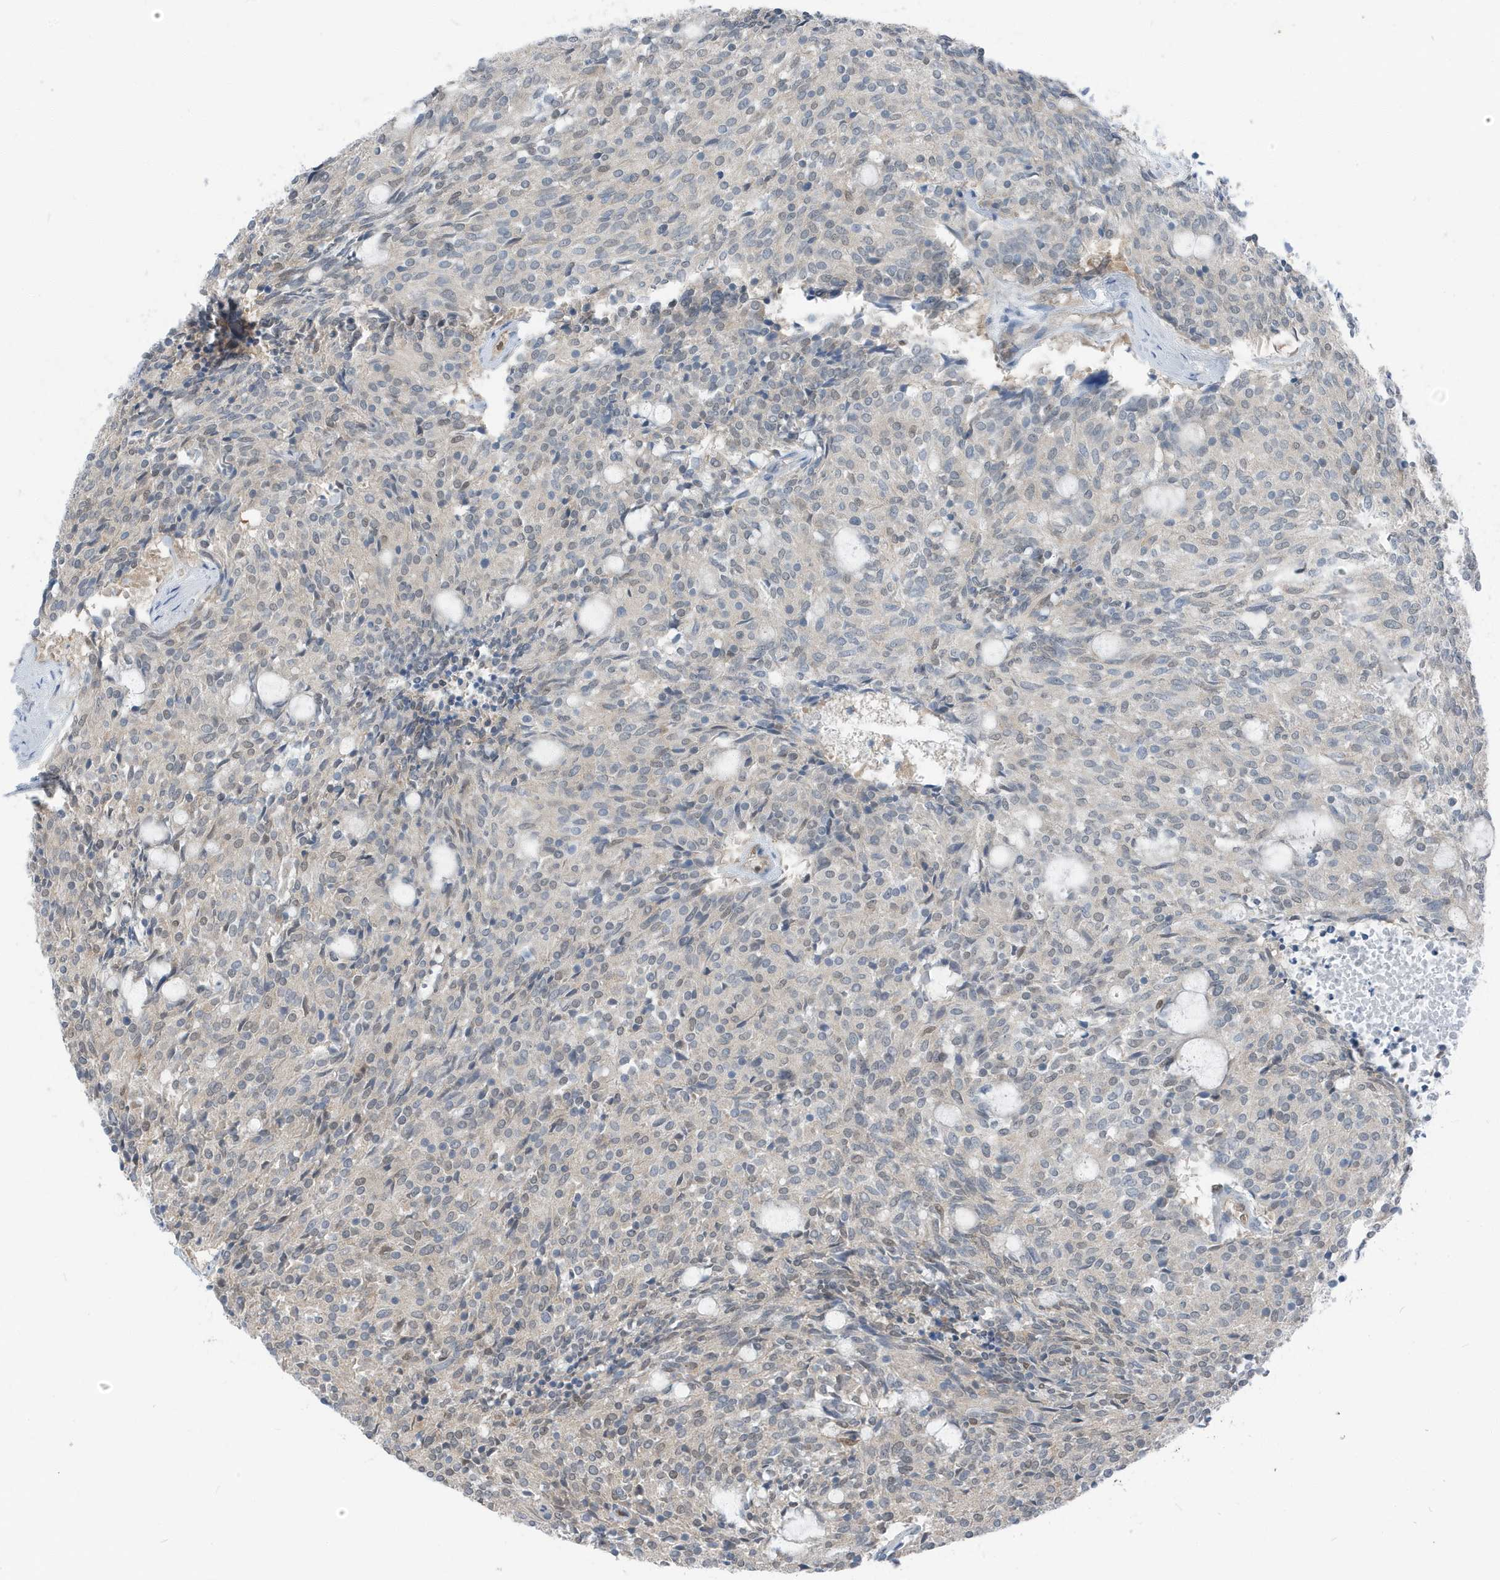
{"staining": {"intensity": "negative", "quantity": "none", "location": "none"}, "tissue": "carcinoid", "cell_type": "Tumor cells", "image_type": "cancer", "snomed": [{"axis": "morphology", "description": "Carcinoid, malignant, NOS"}, {"axis": "topography", "description": "Pancreas"}], "caption": "Immunohistochemistry micrograph of neoplastic tissue: malignant carcinoid stained with DAB (3,3'-diaminobenzidine) shows no significant protein staining in tumor cells.", "gene": "NCOA7", "patient": {"sex": "female", "age": 54}}